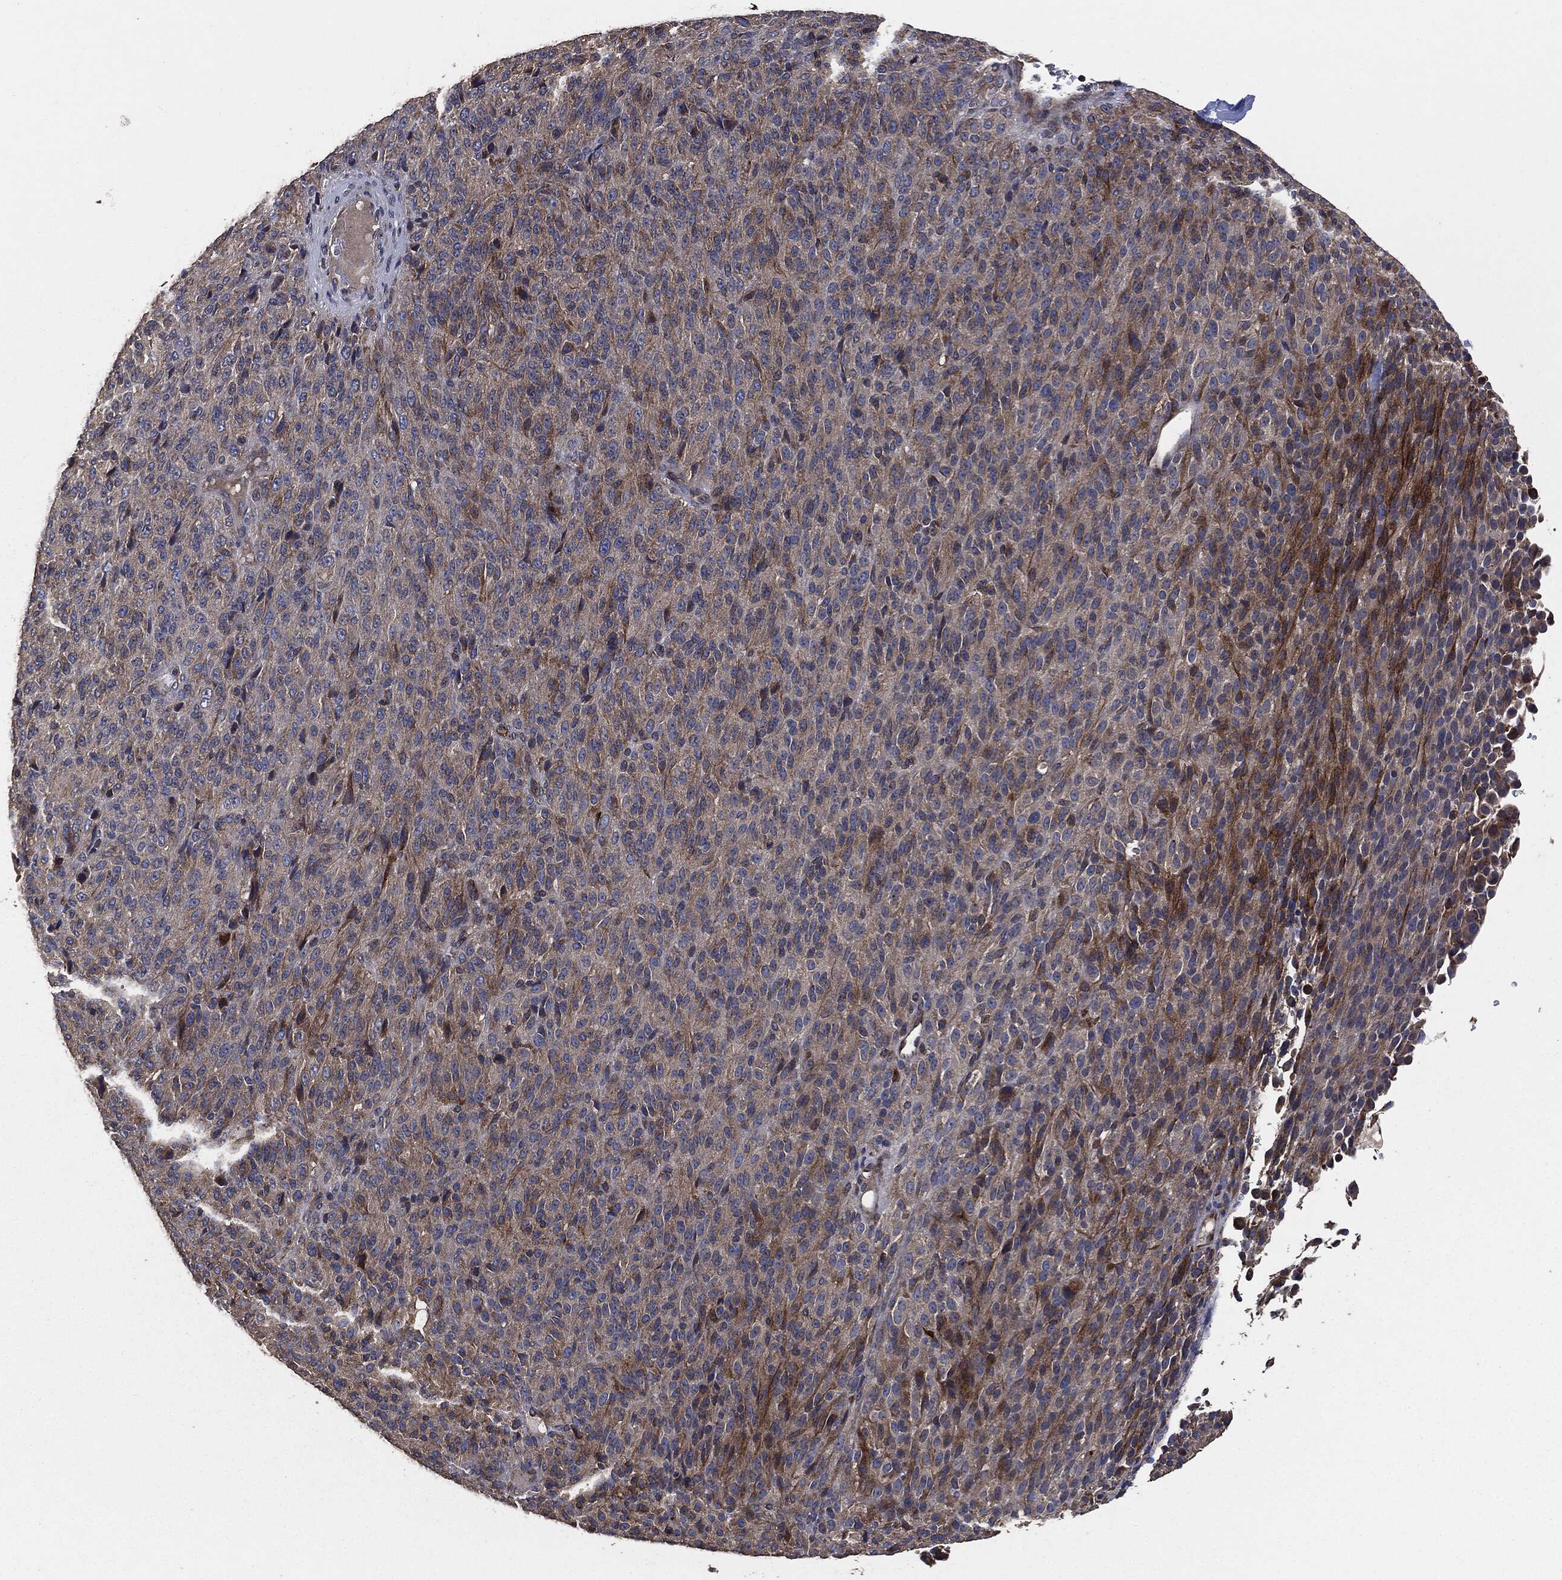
{"staining": {"intensity": "strong", "quantity": "<25%", "location": "cytoplasmic/membranous"}, "tissue": "melanoma", "cell_type": "Tumor cells", "image_type": "cancer", "snomed": [{"axis": "morphology", "description": "Malignant melanoma, Metastatic site"}, {"axis": "topography", "description": "Brain"}], "caption": "Human malignant melanoma (metastatic site) stained with a protein marker shows strong staining in tumor cells.", "gene": "STK3", "patient": {"sex": "female", "age": 56}}